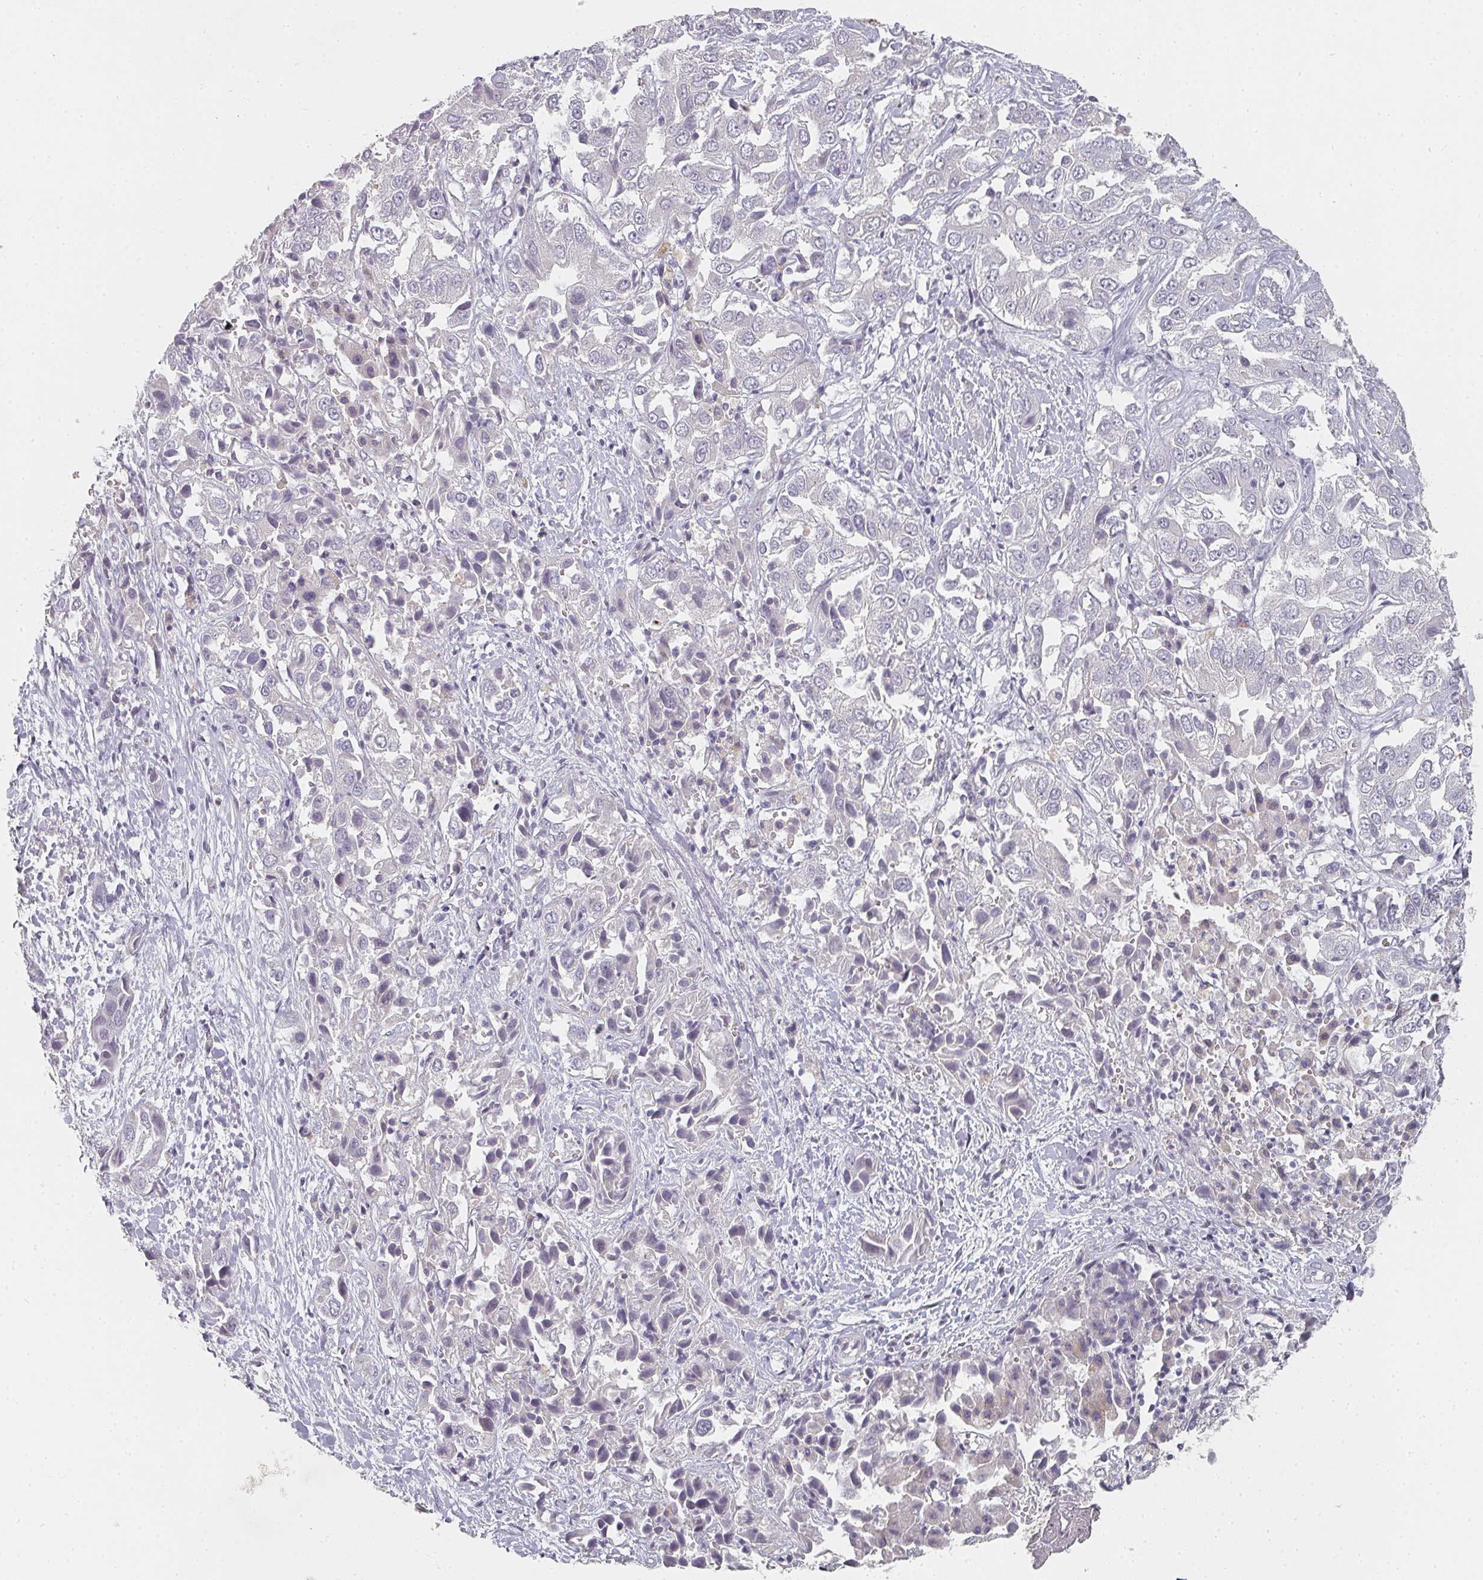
{"staining": {"intensity": "negative", "quantity": "none", "location": "none"}, "tissue": "liver cancer", "cell_type": "Tumor cells", "image_type": "cancer", "snomed": [{"axis": "morphology", "description": "Cholangiocarcinoma"}, {"axis": "topography", "description": "Liver"}], "caption": "An immunohistochemistry image of liver cancer (cholangiocarcinoma) is shown. There is no staining in tumor cells of liver cancer (cholangiocarcinoma). Nuclei are stained in blue.", "gene": "SHISA2", "patient": {"sex": "female", "age": 52}}